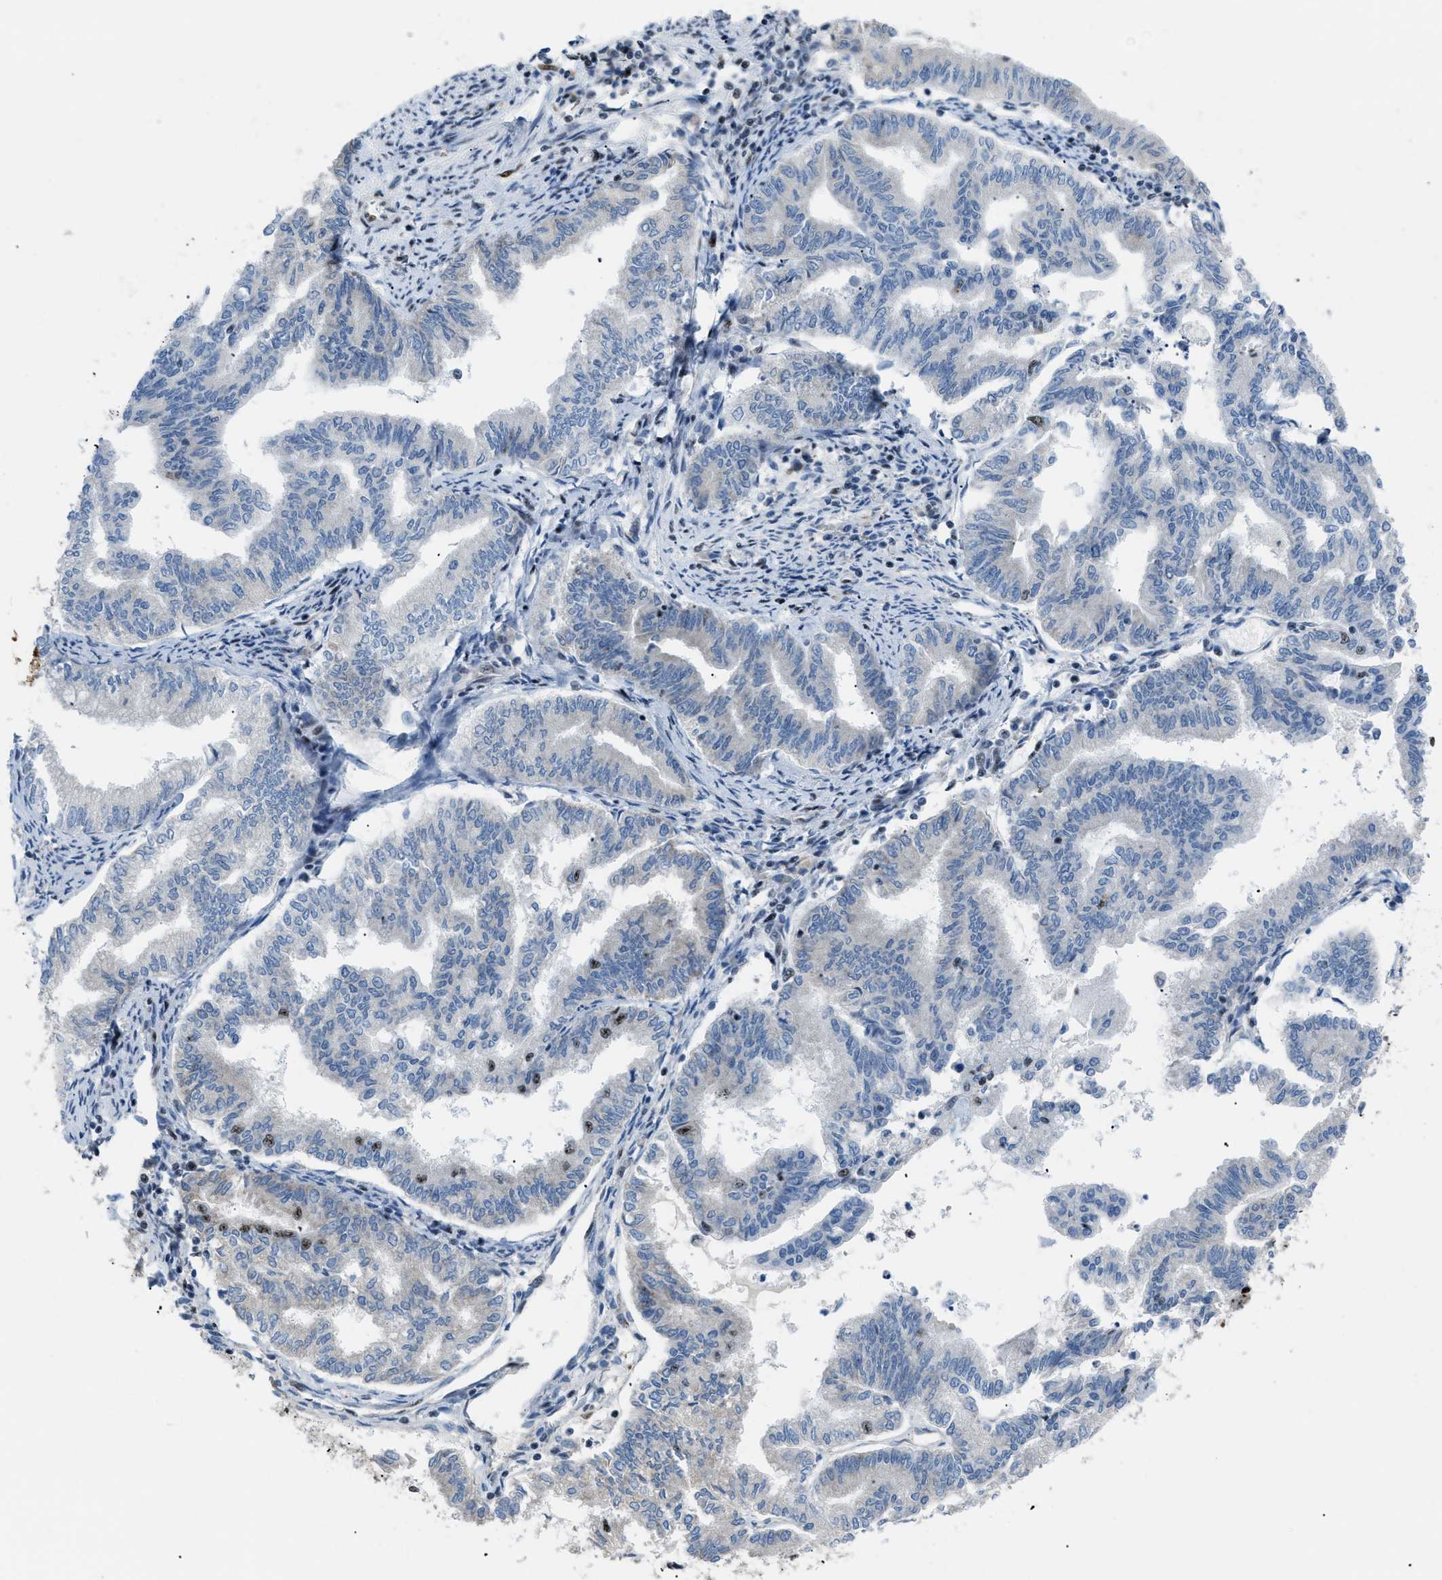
{"staining": {"intensity": "moderate", "quantity": "<25%", "location": "nuclear"}, "tissue": "endometrial cancer", "cell_type": "Tumor cells", "image_type": "cancer", "snomed": [{"axis": "morphology", "description": "Adenocarcinoma, NOS"}, {"axis": "topography", "description": "Endometrium"}], "caption": "Immunohistochemical staining of human endometrial cancer displays low levels of moderate nuclear protein staining in approximately <25% of tumor cells. Using DAB (3,3'-diaminobenzidine) (brown) and hematoxylin (blue) stains, captured at high magnification using brightfield microscopy.", "gene": "CDR2", "patient": {"sex": "female", "age": 79}}